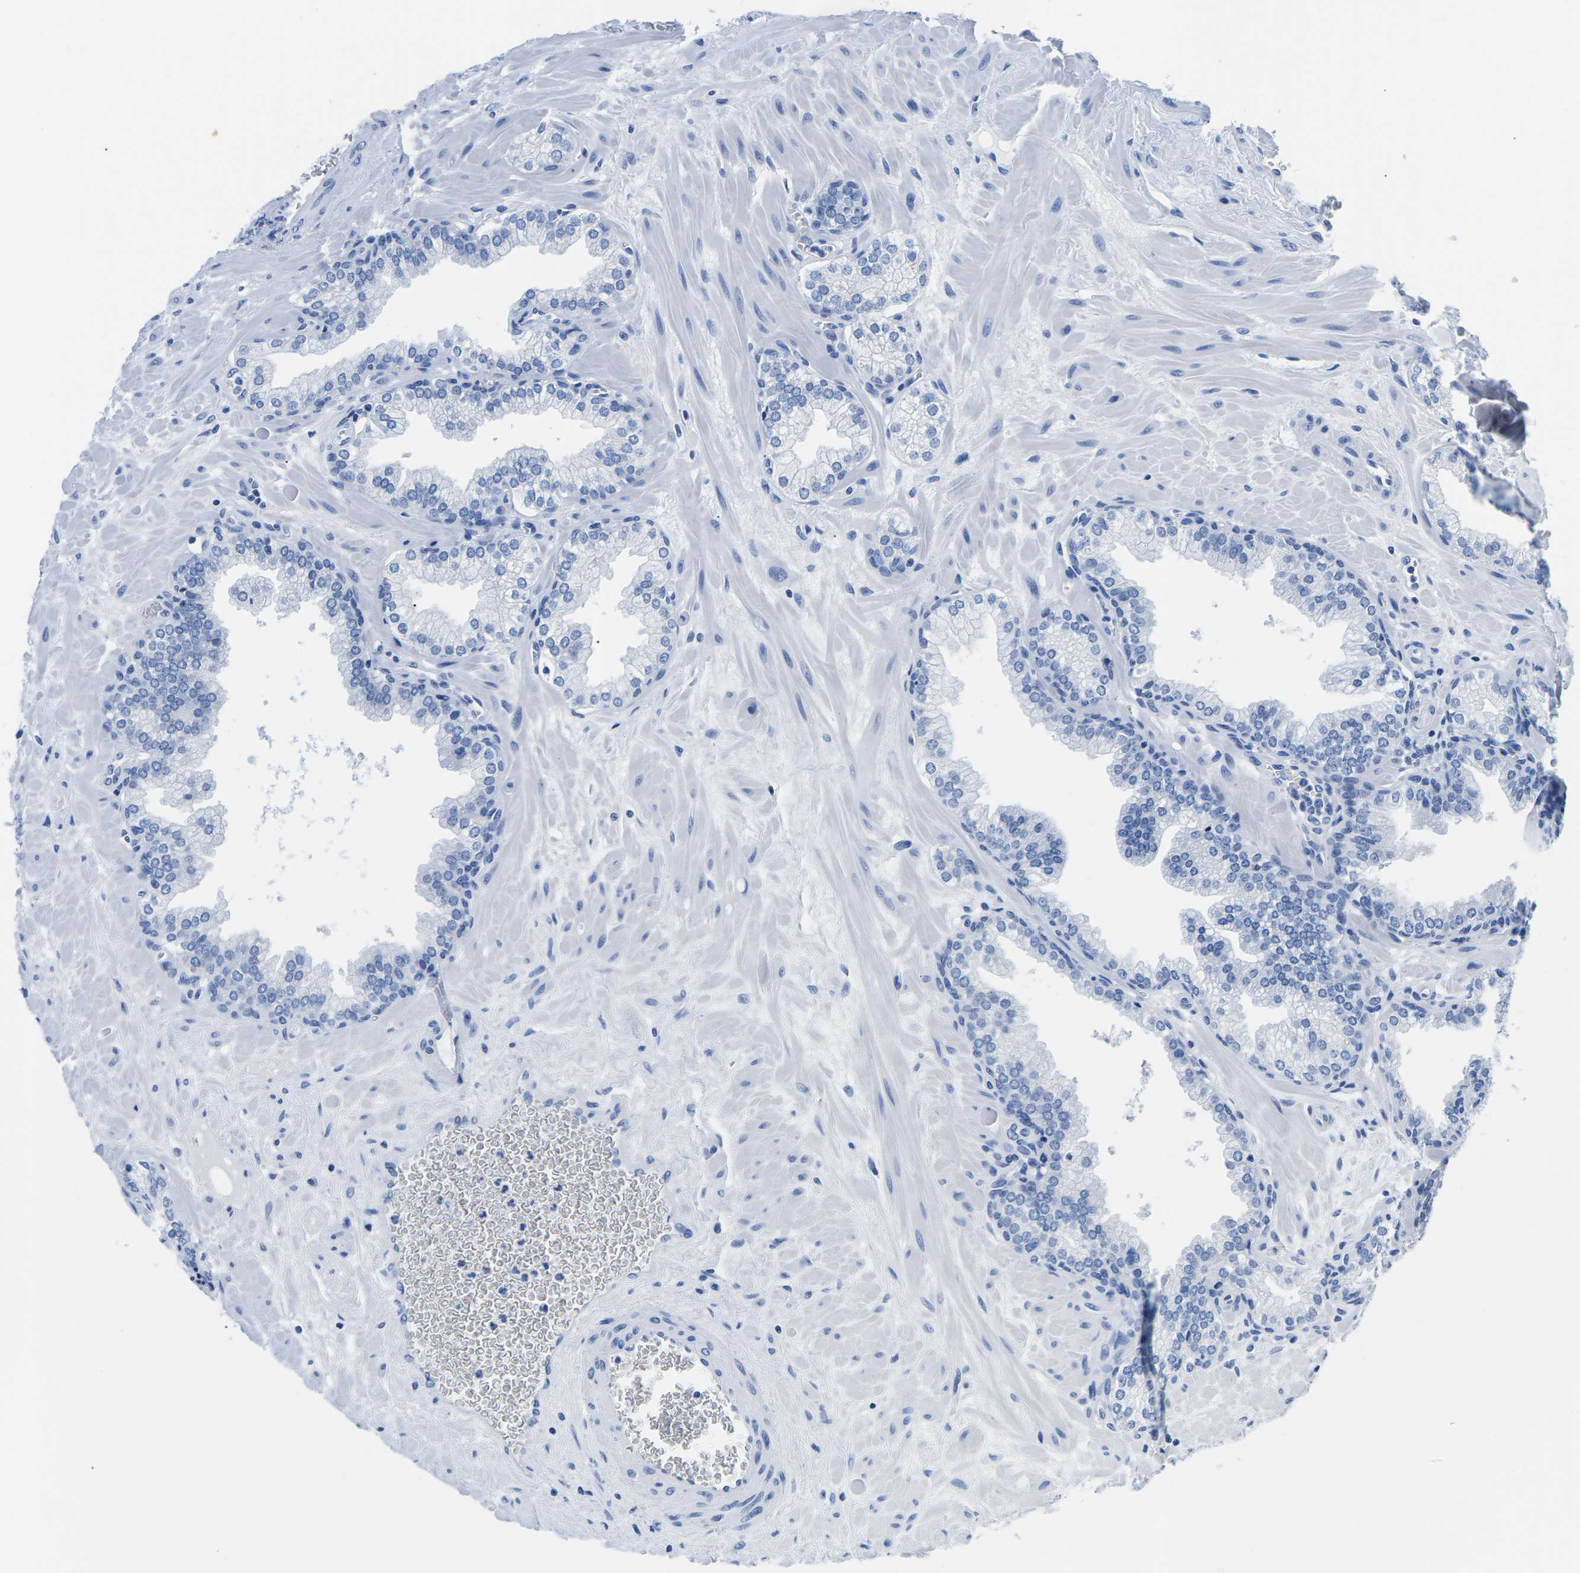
{"staining": {"intensity": "negative", "quantity": "none", "location": "none"}, "tissue": "prostate", "cell_type": "Glandular cells", "image_type": "normal", "snomed": [{"axis": "morphology", "description": "Normal tissue, NOS"}, {"axis": "morphology", "description": "Urothelial carcinoma, Low grade"}, {"axis": "topography", "description": "Urinary bladder"}, {"axis": "topography", "description": "Prostate"}], "caption": "The histopathology image shows no significant positivity in glandular cells of prostate.", "gene": "CYP1A2", "patient": {"sex": "male", "age": 60}}